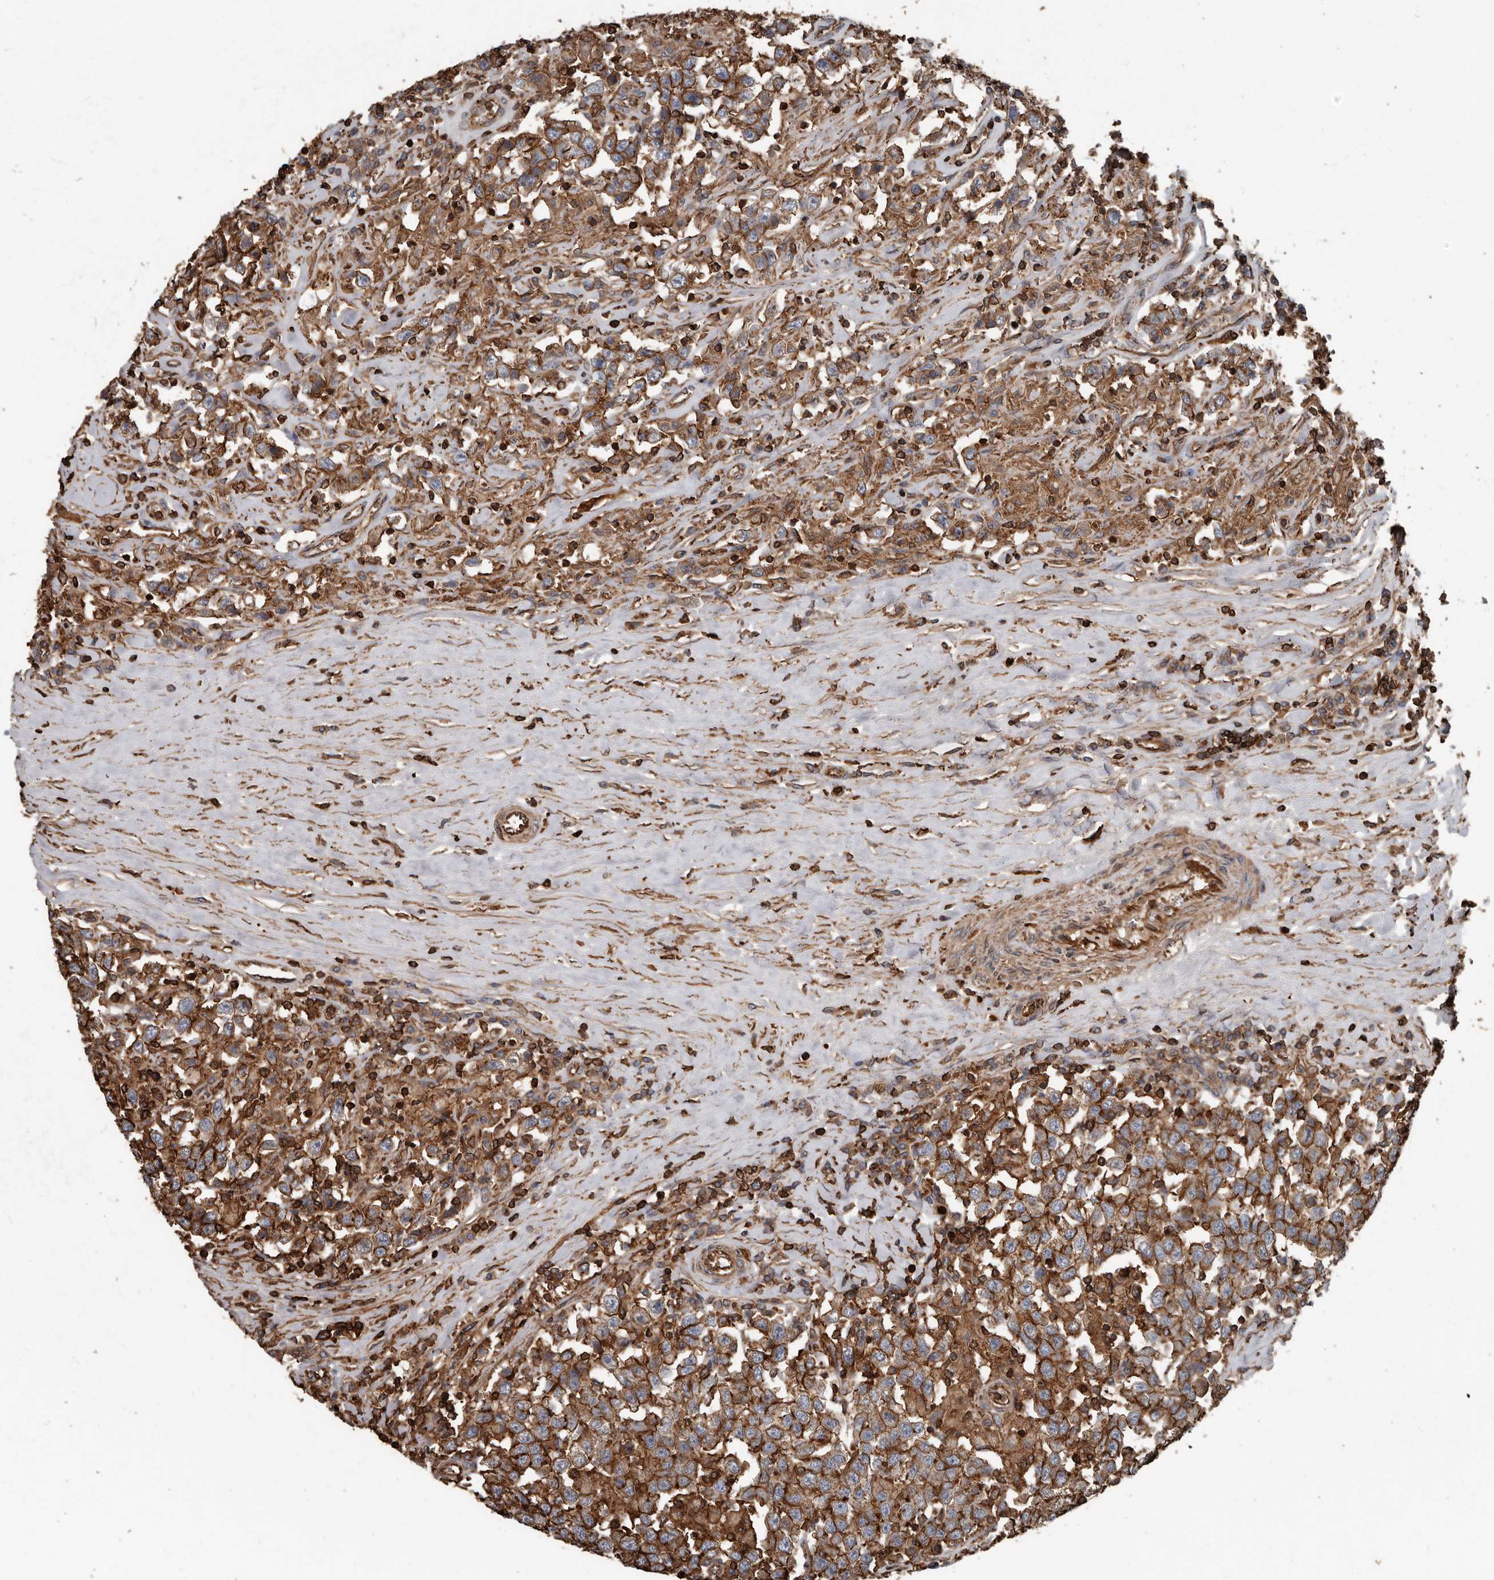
{"staining": {"intensity": "strong", "quantity": ">75%", "location": "cytoplasmic/membranous"}, "tissue": "testis cancer", "cell_type": "Tumor cells", "image_type": "cancer", "snomed": [{"axis": "morphology", "description": "Seminoma, NOS"}, {"axis": "topography", "description": "Testis"}], "caption": "DAB immunohistochemical staining of testis seminoma reveals strong cytoplasmic/membranous protein expression in about >75% of tumor cells. Nuclei are stained in blue.", "gene": "DENND6B", "patient": {"sex": "male", "age": 41}}